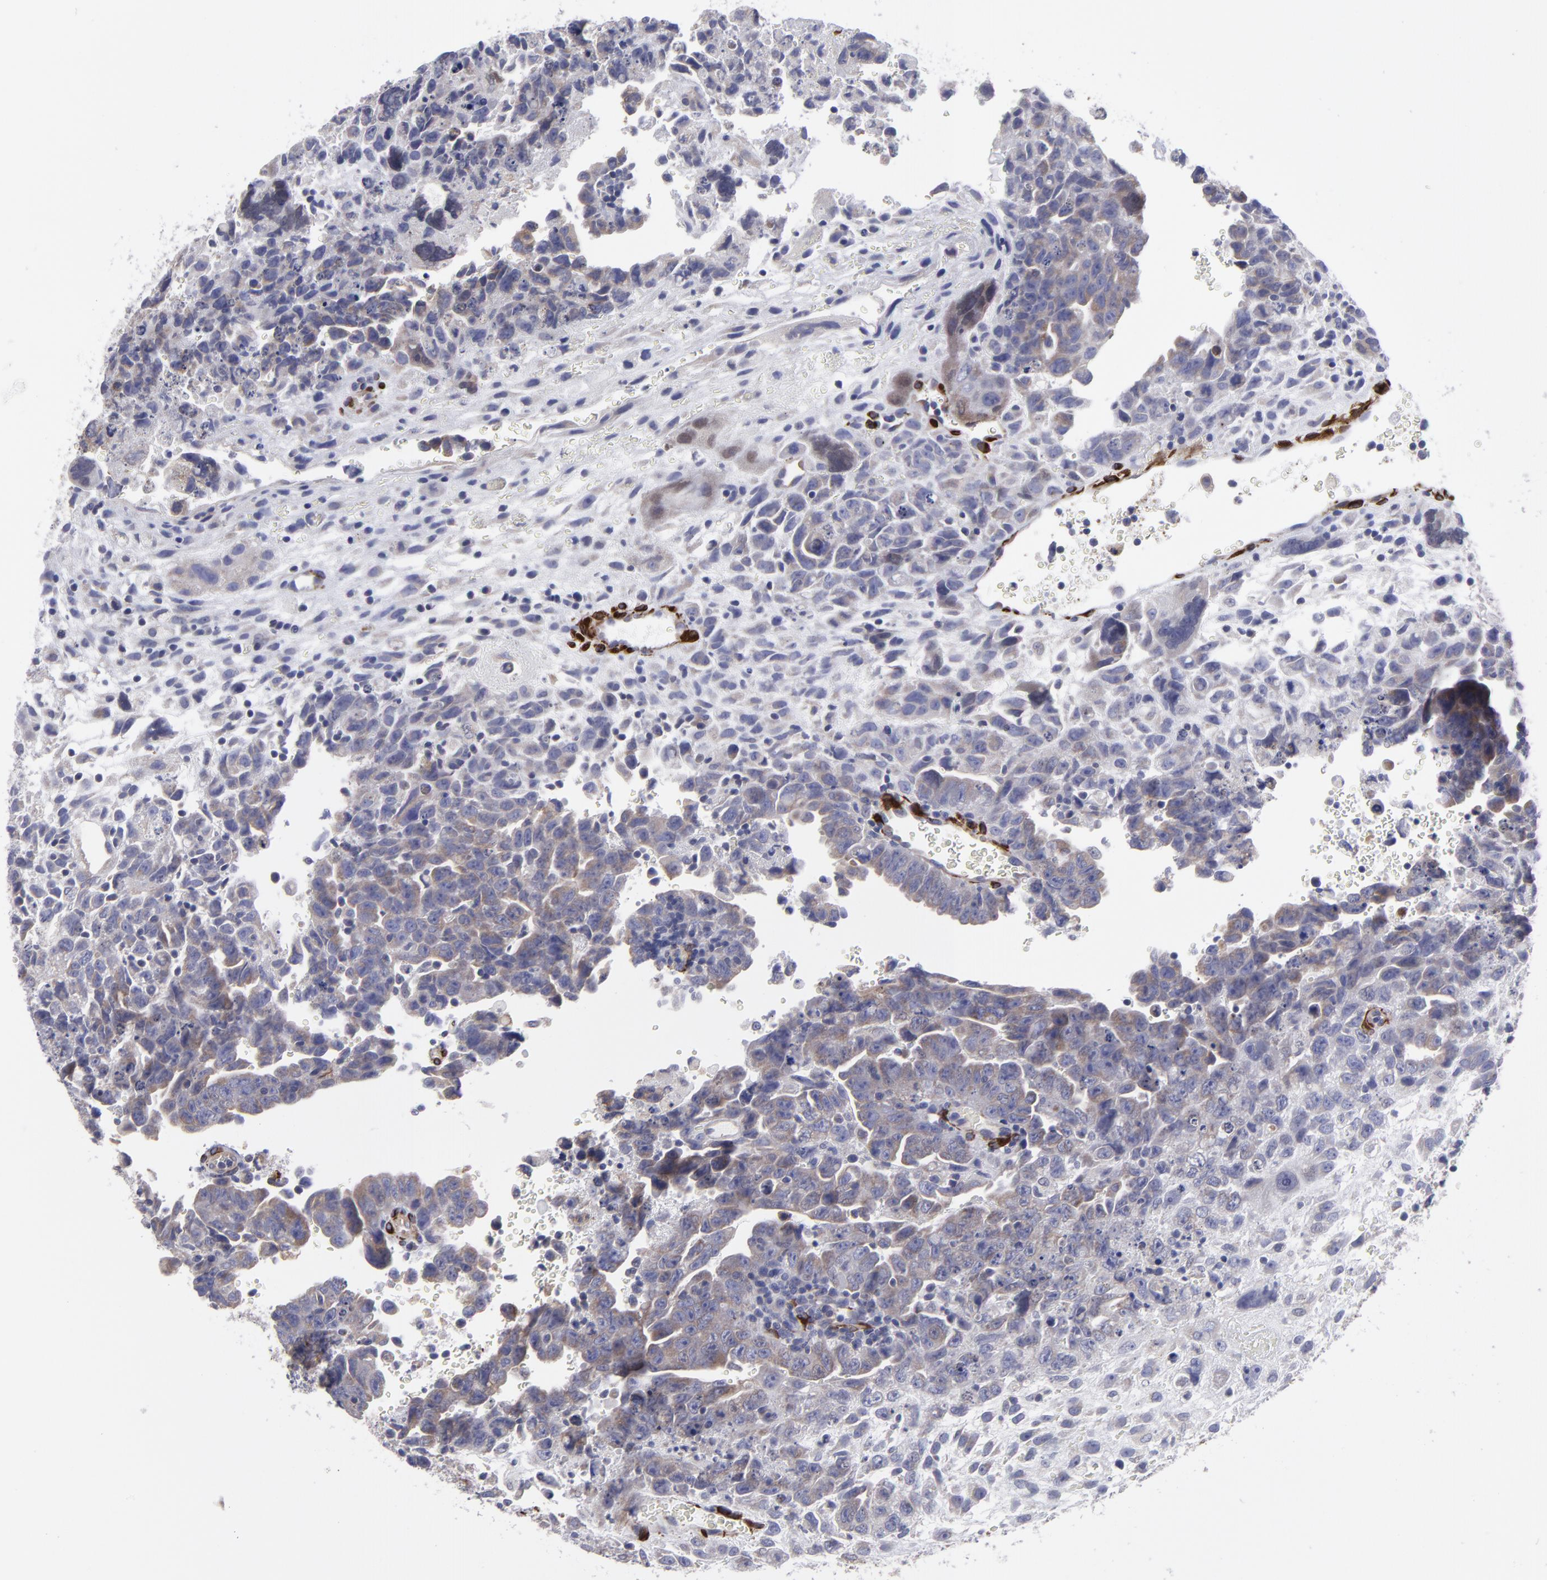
{"staining": {"intensity": "weak", "quantity": "25%-75%", "location": "cytoplasmic/membranous"}, "tissue": "testis cancer", "cell_type": "Tumor cells", "image_type": "cancer", "snomed": [{"axis": "morphology", "description": "Carcinoma, Embryonal, NOS"}, {"axis": "topography", "description": "Testis"}], "caption": "IHC photomicrograph of testis cancer (embryonal carcinoma) stained for a protein (brown), which reveals low levels of weak cytoplasmic/membranous positivity in about 25%-75% of tumor cells.", "gene": "SLMAP", "patient": {"sex": "male", "age": 28}}